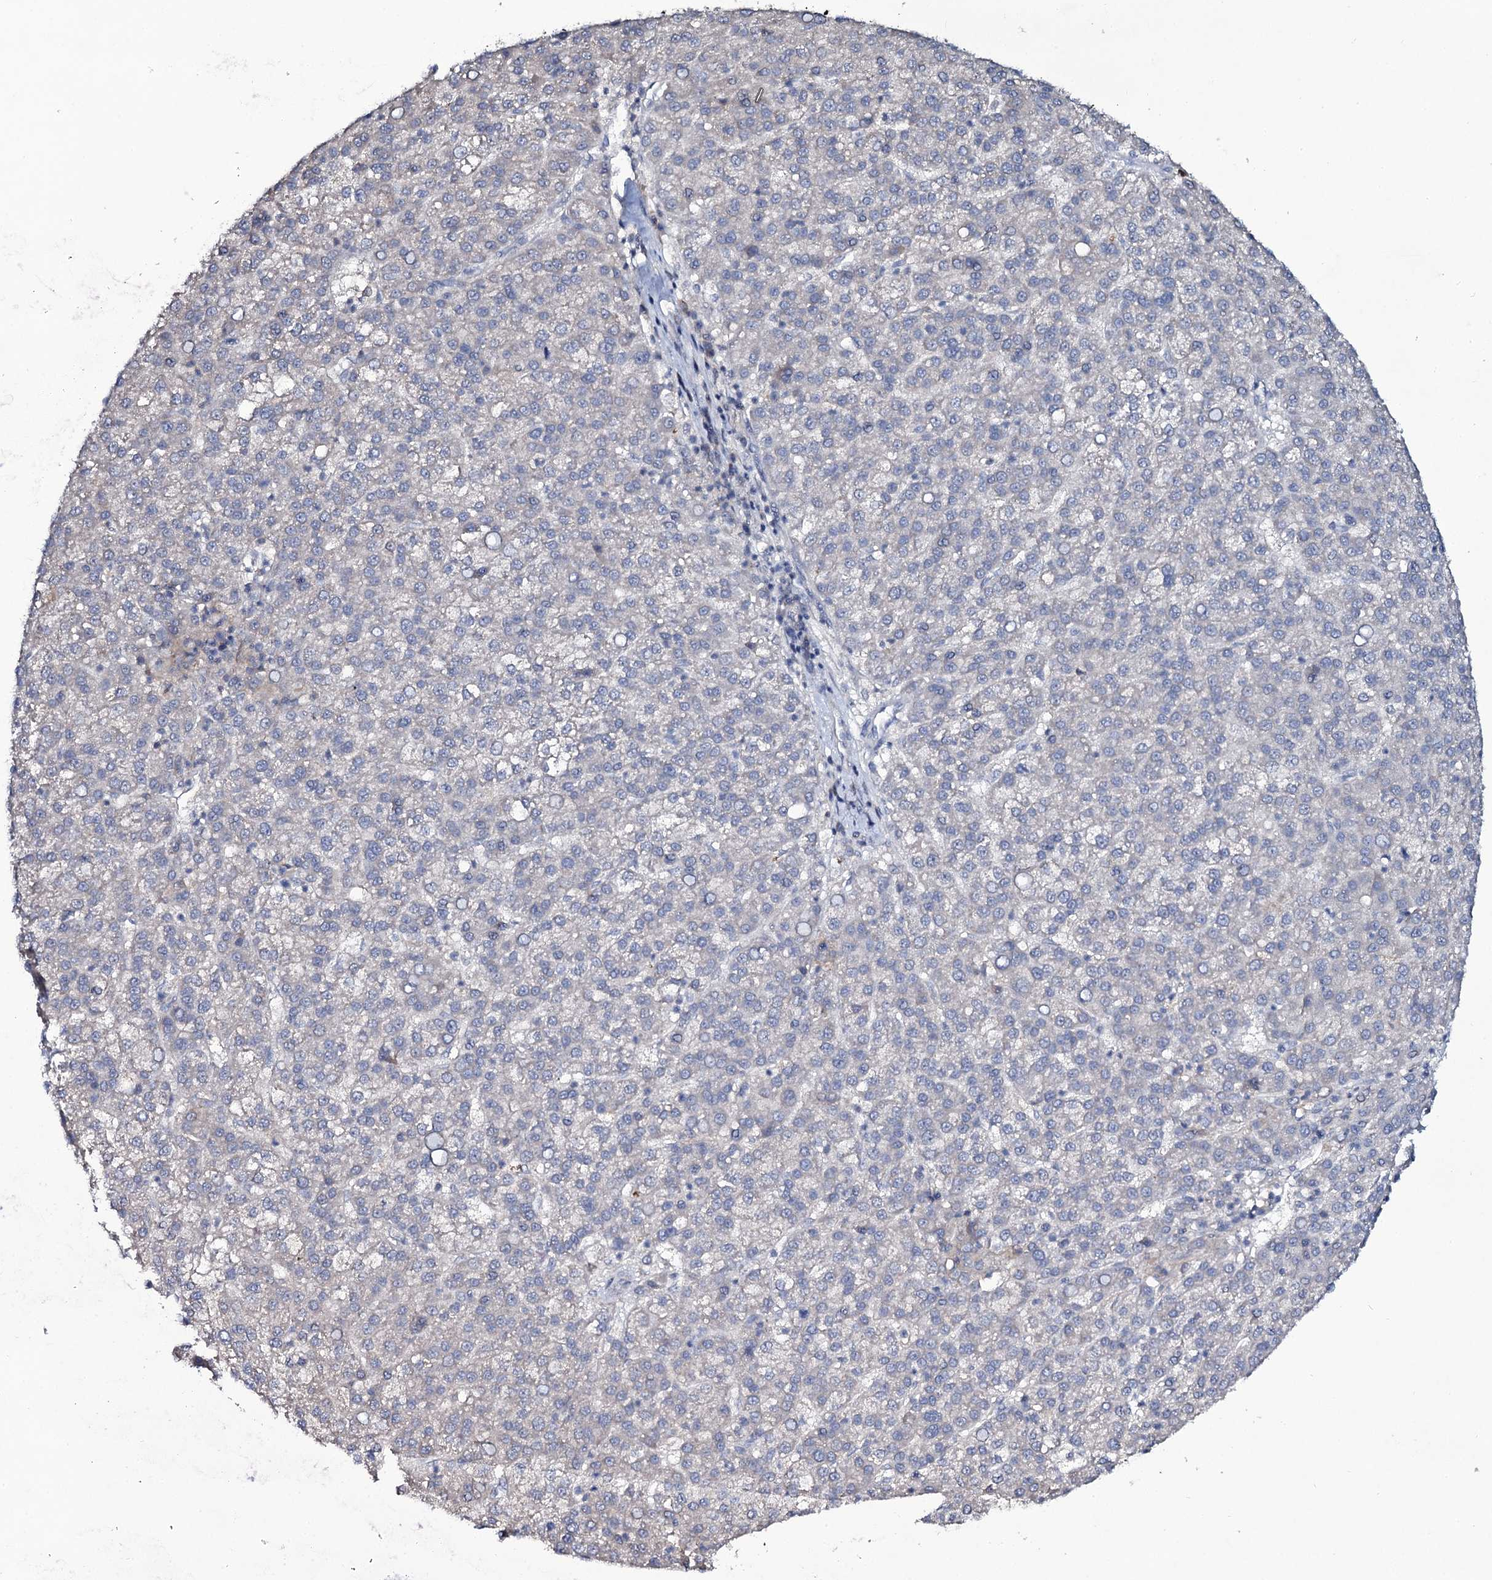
{"staining": {"intensity": "negative", "quantity": "none", "location": "none"}, "tissue": "liver cancer", "cell_type": "Tumor cells", "image_type": "cancer", "snomed": [{"axis": "morphology", "description": "Carcinoma, Hepatocellular, NOS"}, {"axis": "topography", "description": "Liver"}], "caption": "A high-resolution histopathology image shows immunohistochemistry (IHC) staining of liver hepatocellular carcinoma, which exhibits no significant expression in tumor cells.", "gene": "SNAP23", "patient": {"sex": "female", "age": 58}}